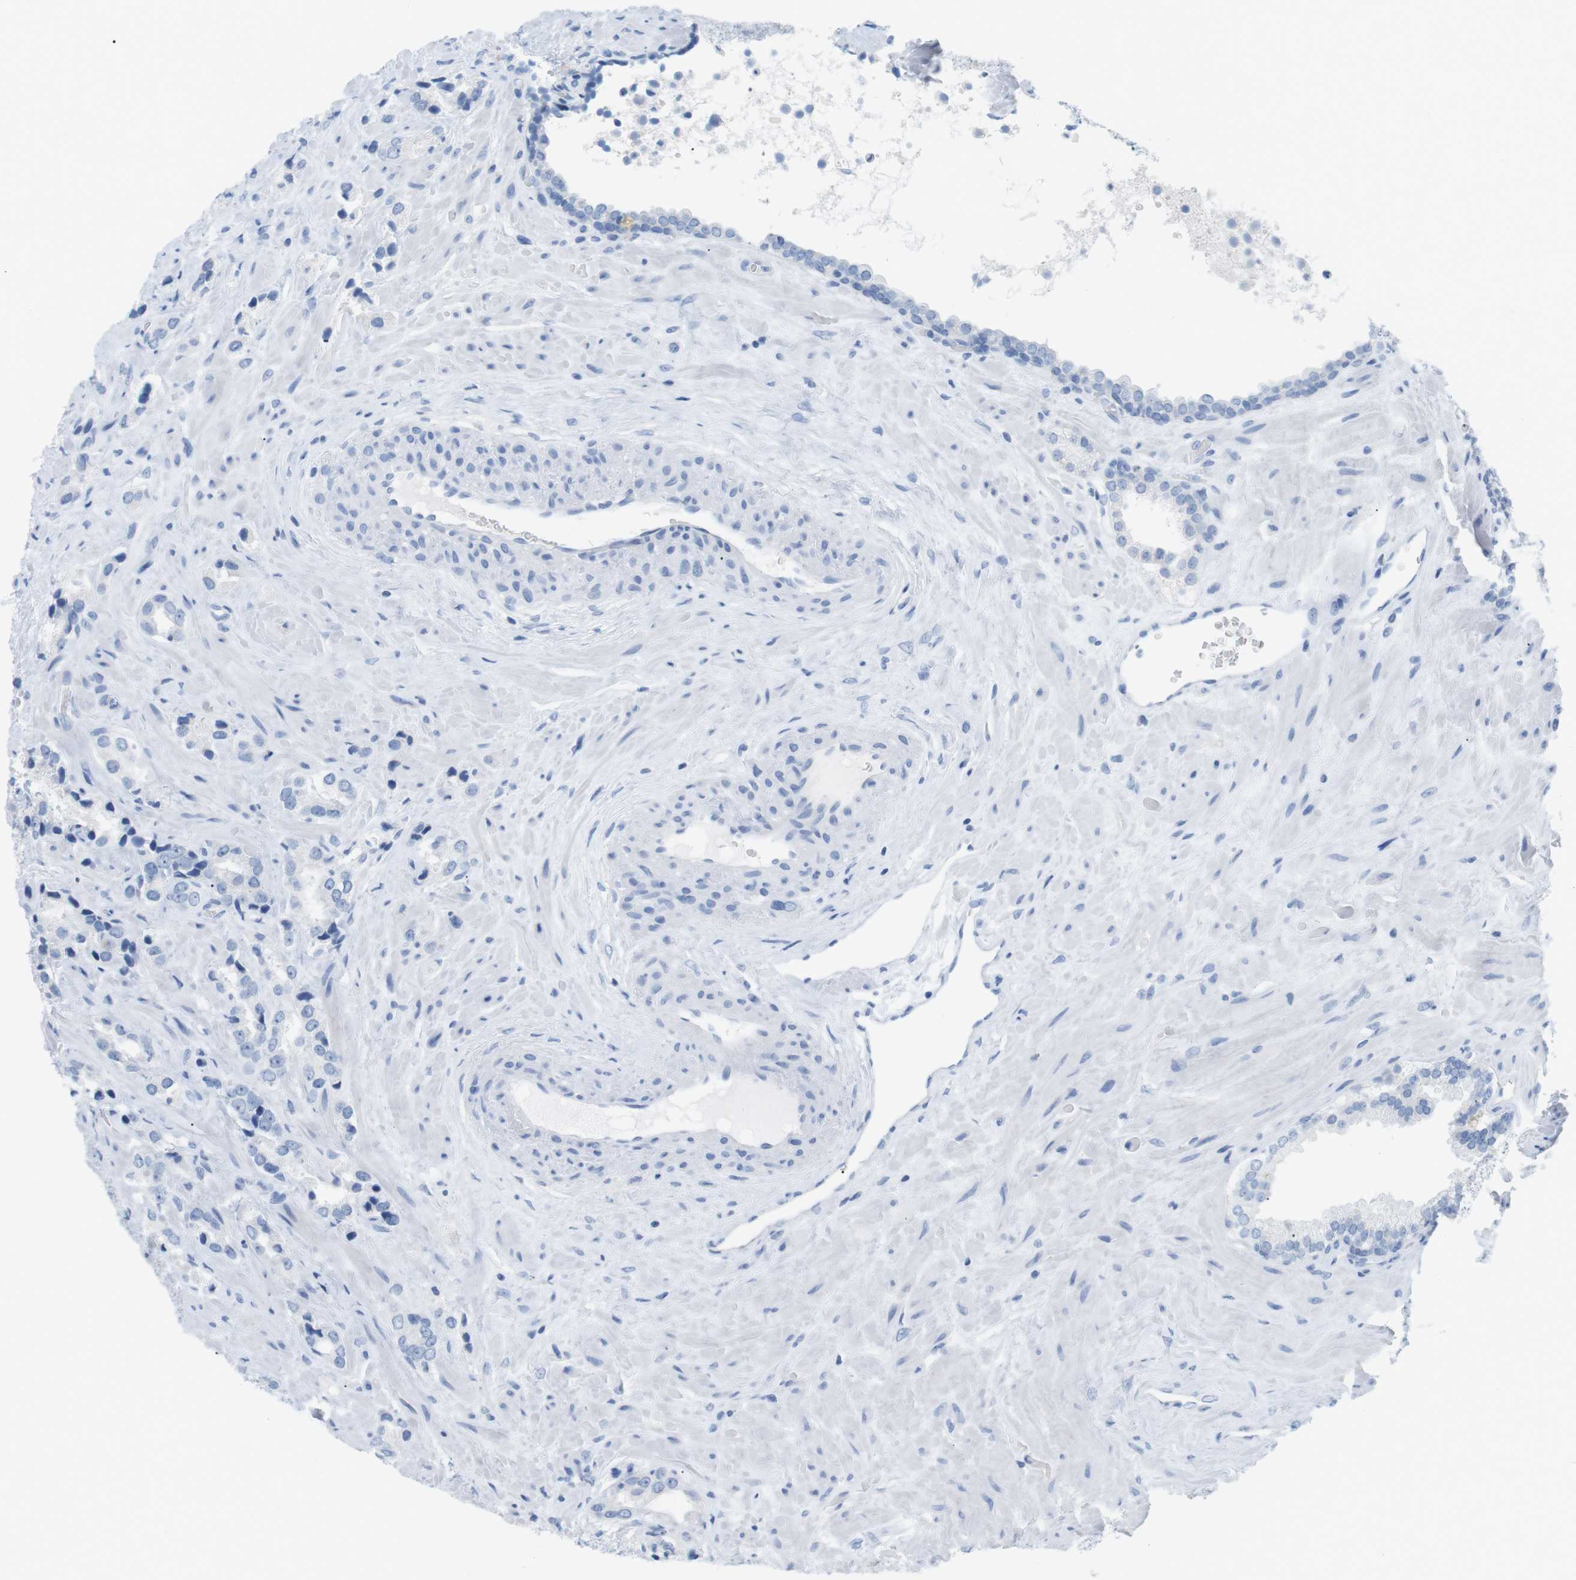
{"staining": {"intensity": "negative", "quantity": "none", "location": "none"}, "tissue": "prostate cancer", "cell_type": "Tumor cells", "image_type": "cancer", "snomed": [{"axis": "morphology", "description": "Adenocarcinoma, High grade"}, {"axis": "topography", "description": "Prostate"}], "caption": "Image shows no significant protein staining in tumor cells of prostate adenocarcinoma (high-grade).", "gene": "HBG2", "patient": {"sex": "male", "age": 64}}